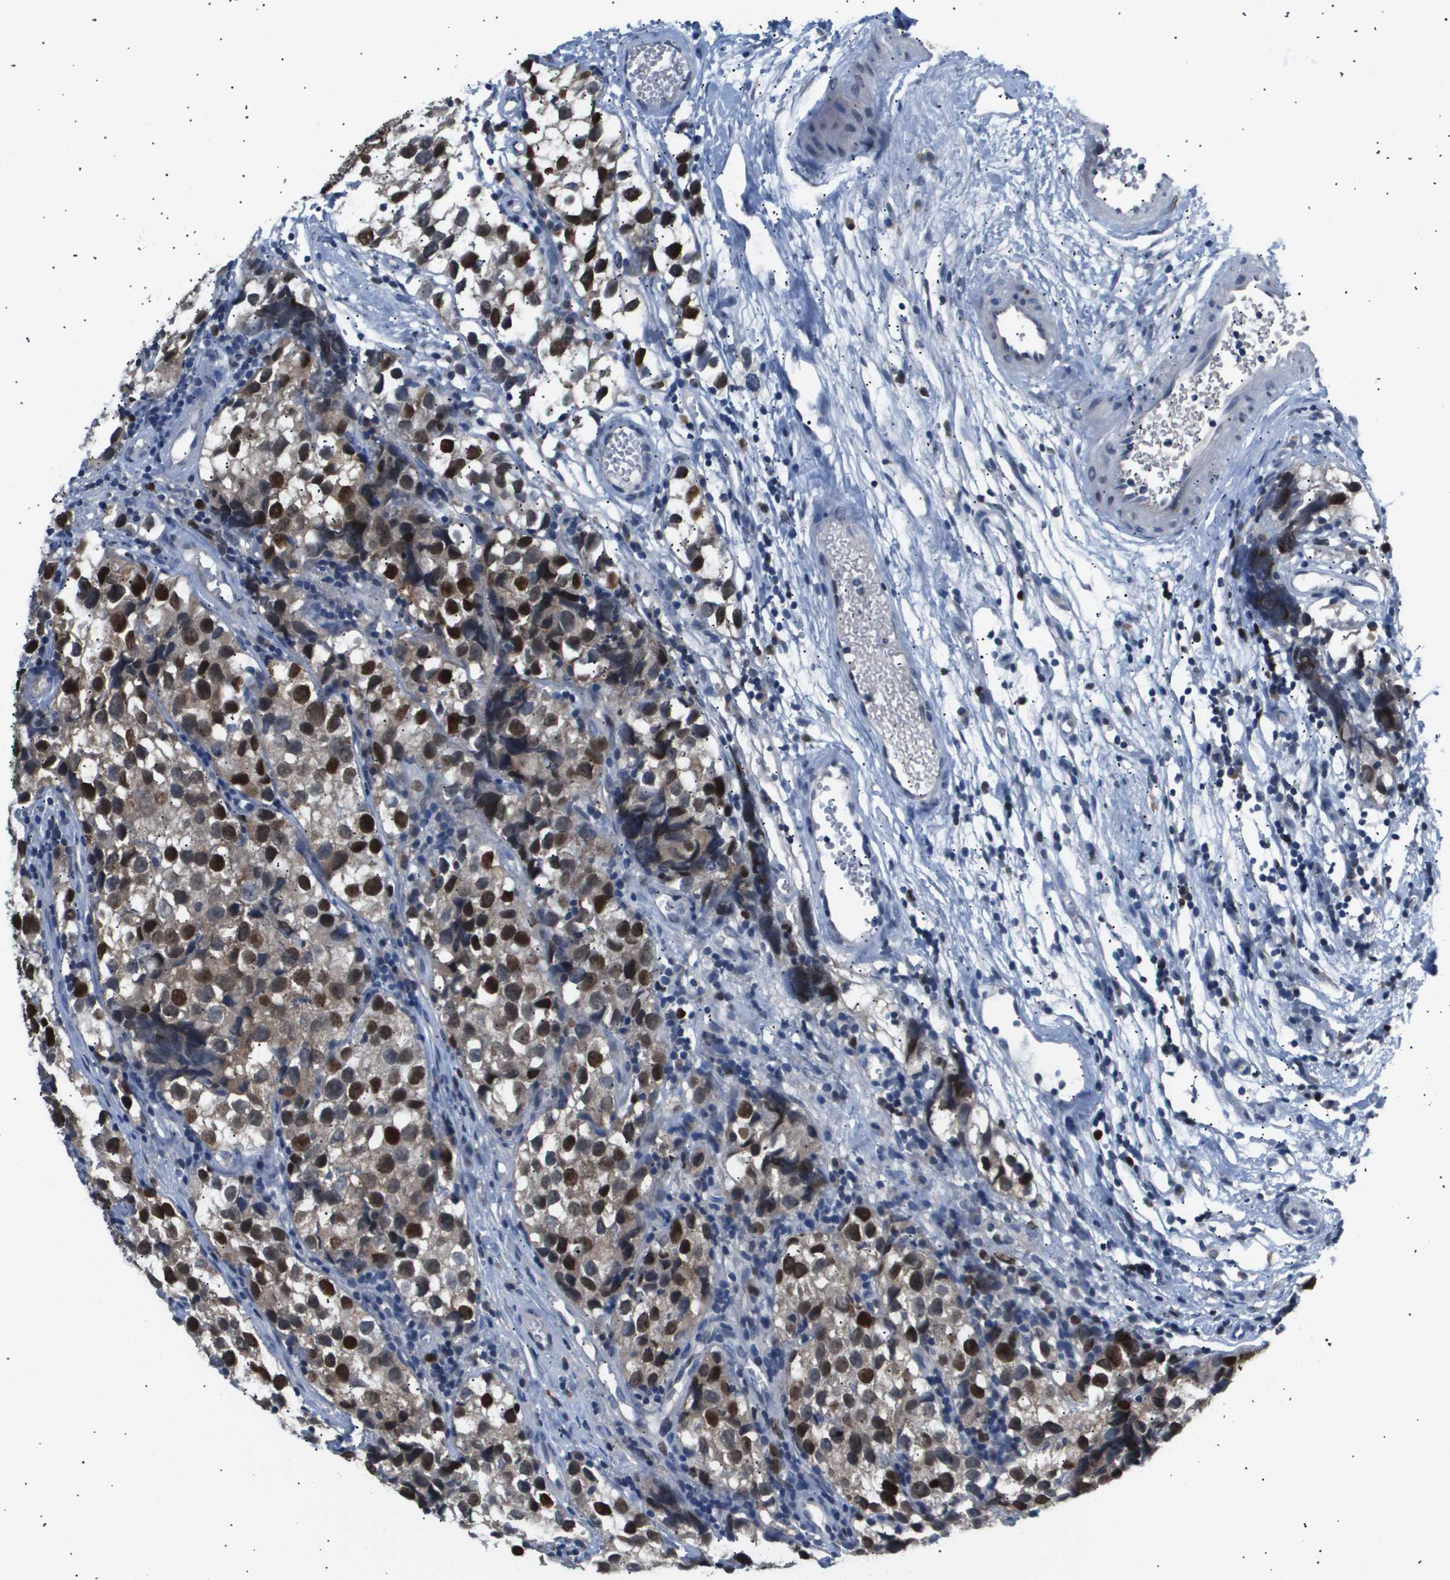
{"staining": {"intensity": "strong", "quantity": ">75%", "location": "nuclear"}, "tissue": "testis cancer", "cell_type": "Tumor cells", "image_type": "cancer", "snomed": [{"axis": "morphology", "description": "Seminoma, NOS"}, {"axis": "topography", "description": "Testis"}], "caption": "Tumor cells display high levels of strong nuclear staining in approximately >75% of cells in human testis cancer (seminoma).", "gene": "ANAPC2", "patient": {"sex": "male", "age": 39}}